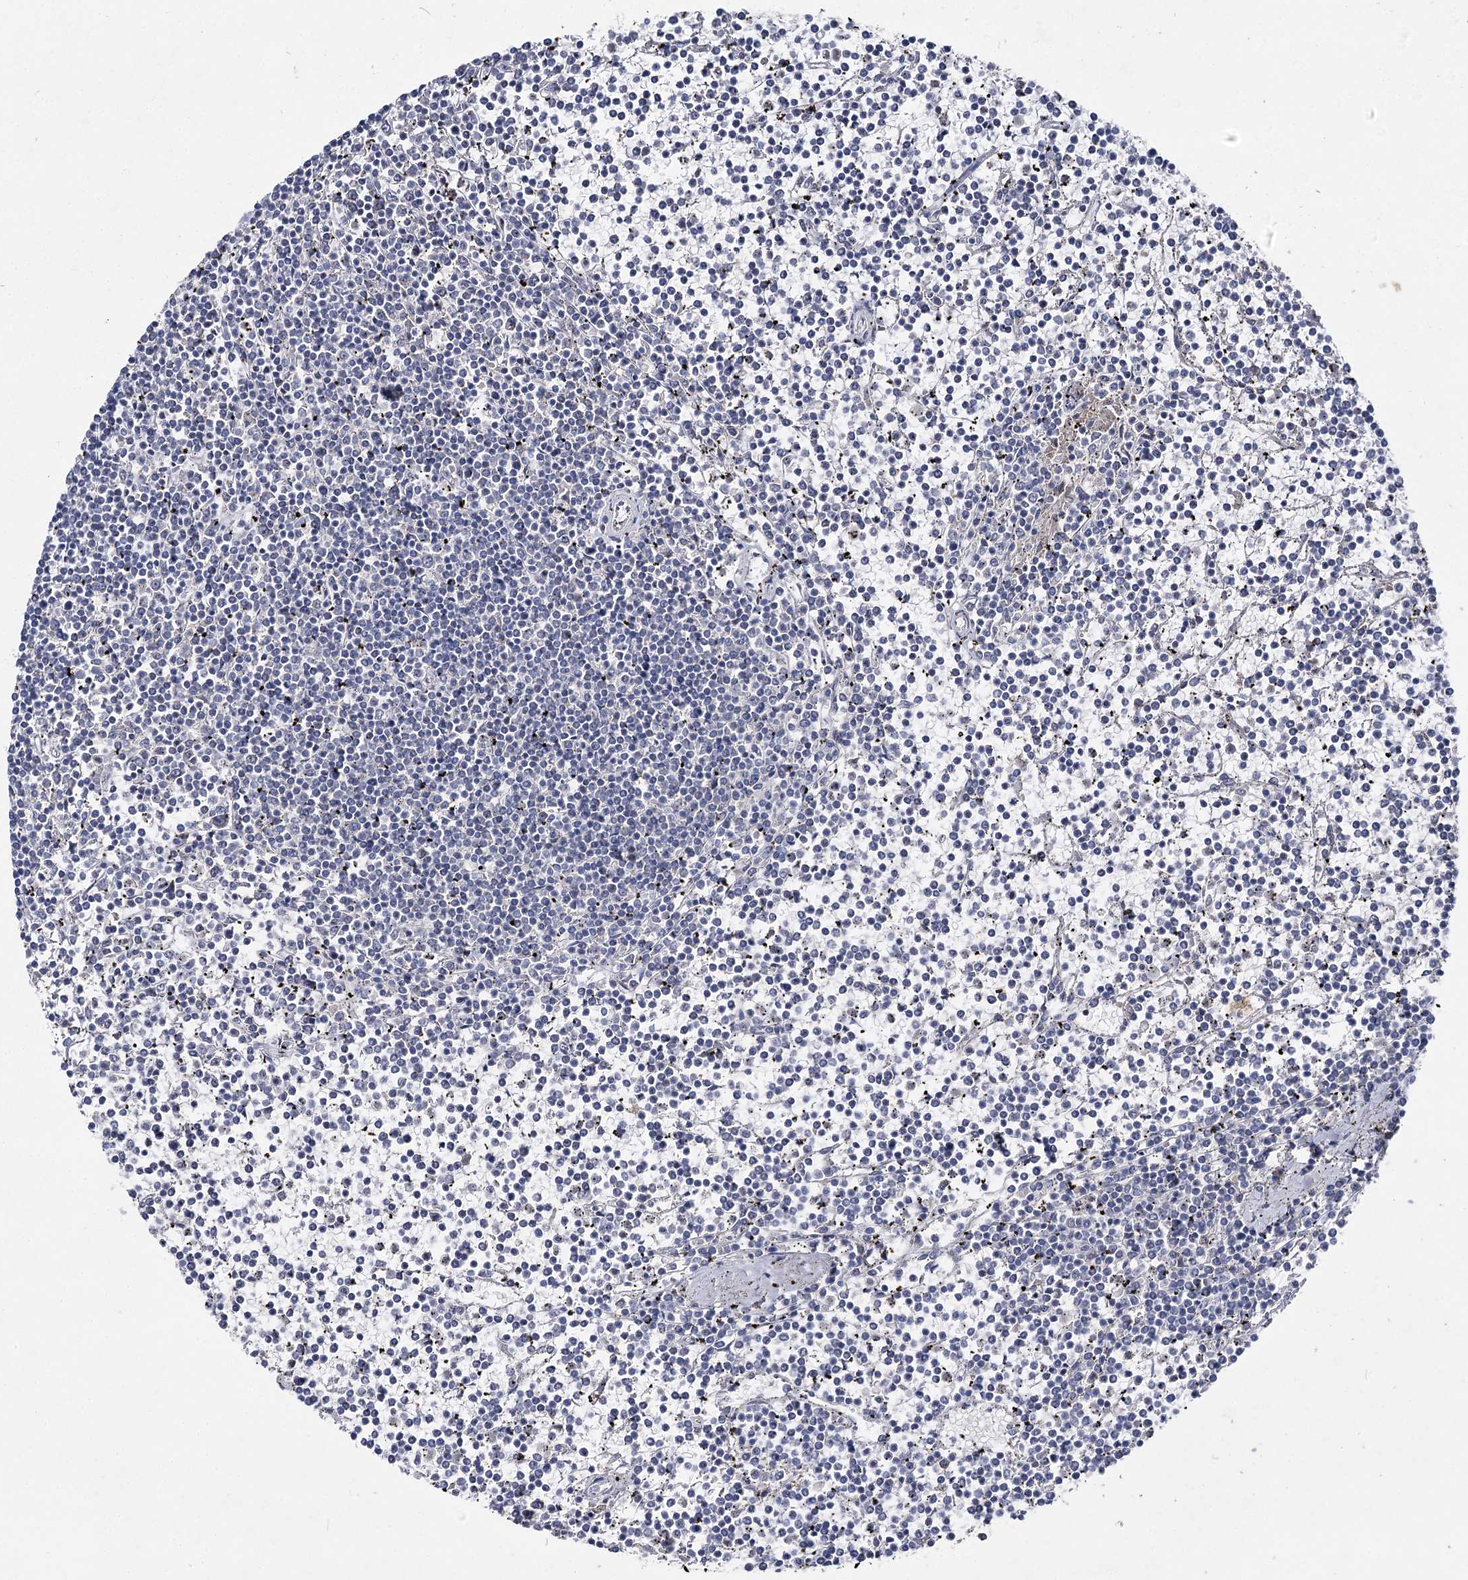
{"staining": {"intensity": "negative", "quantity": "none", "location": "none"}, "tissue": "lymphoma", "cell_type": "Tumor cells", "image_type": "cancer", "snomed": [{"axis": "morphology", "description": "Malignant lymphoma, non-Hodgkin's type, Low grade"}, {"axis": "topography", "description": "Spleen"}], "caption": "Immunohistochemical staining of lymphoma reveals no significant positivity in tumor cells.", "gene": "IL1RAP", "patient": {"sex": "female", "age": 19}}